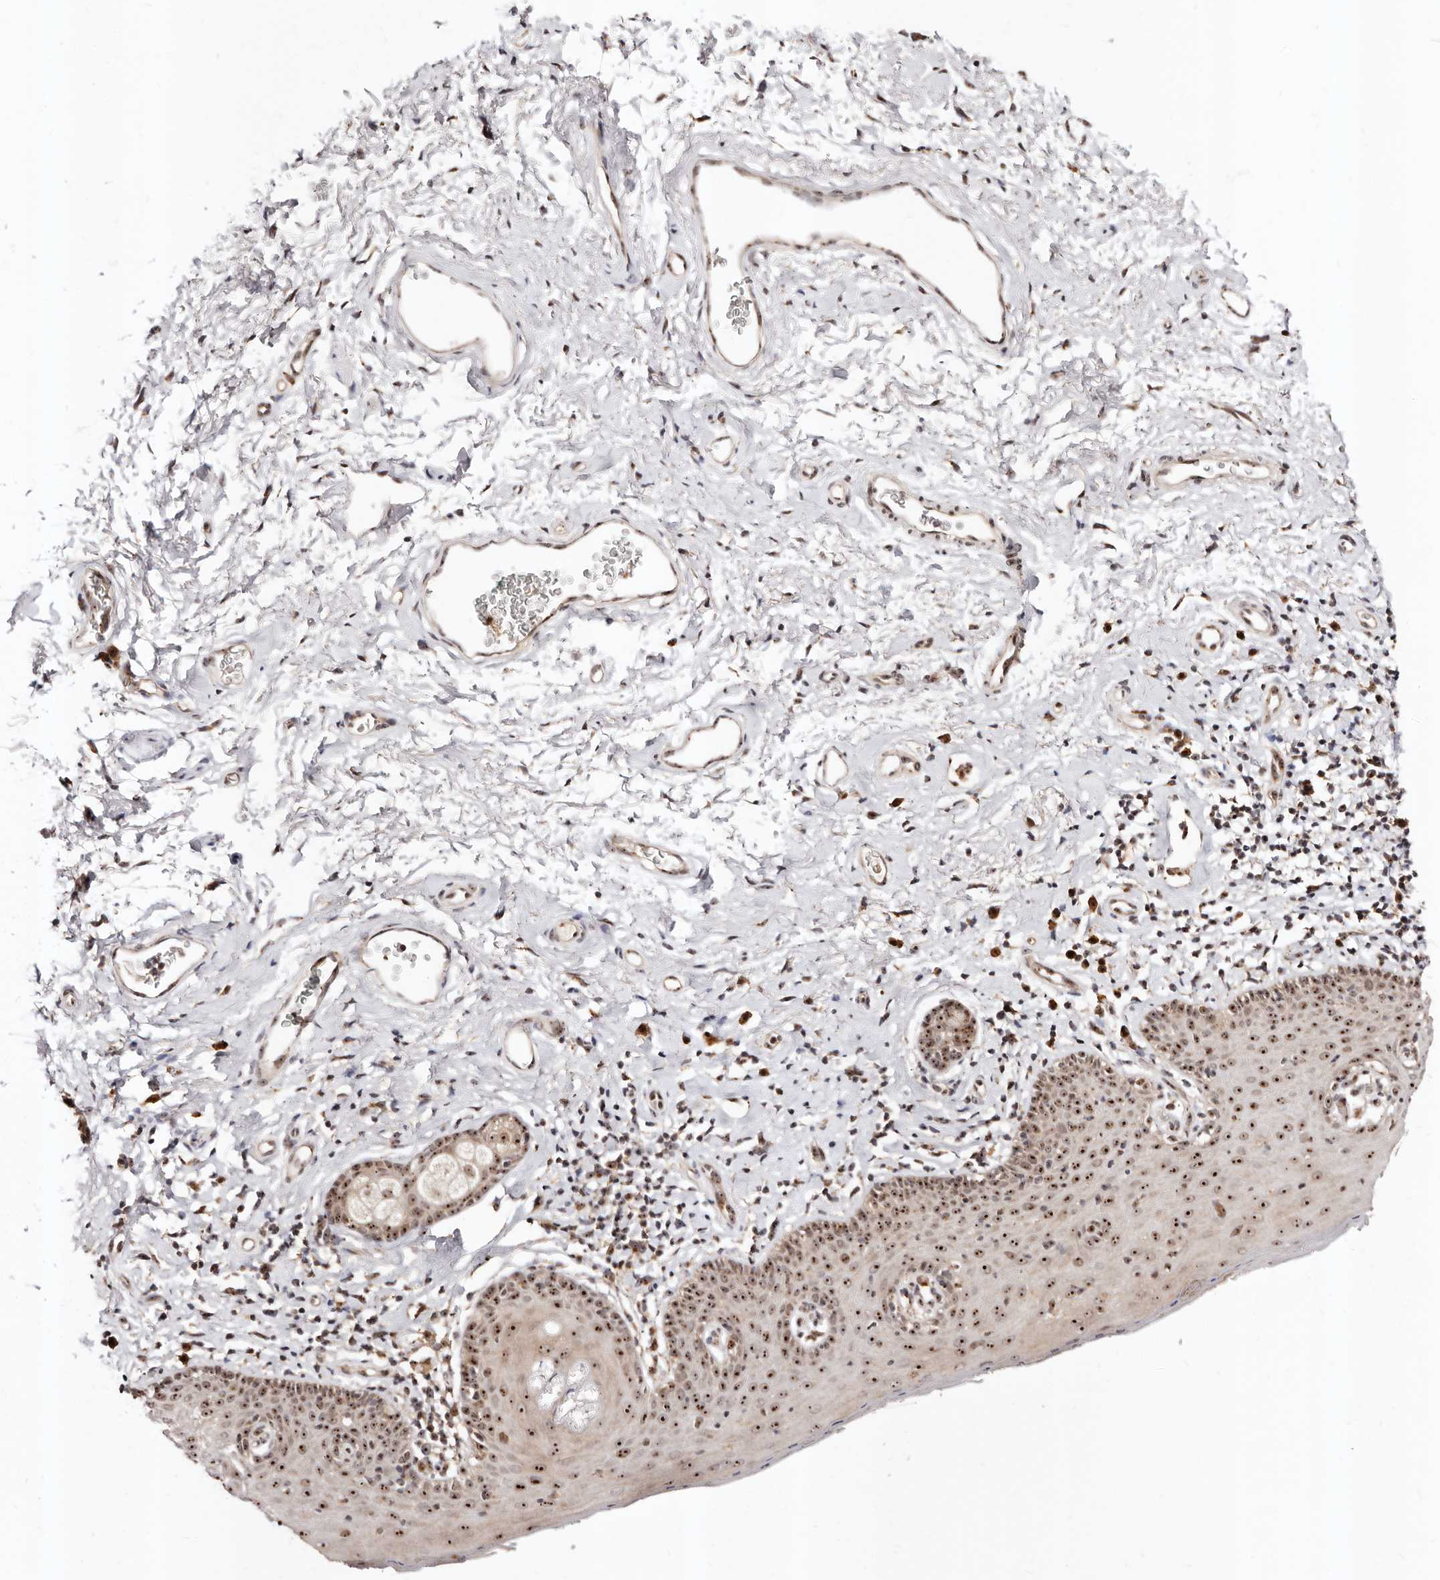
{"staining": {"intensity": "strong", "quantity": ">75%", "location": "nuclear"}, "tissue": "skin", "cell_type": "Epidermal cells", "image_type": "normal", "snomed": [{"axis": "morphology", "description": "Normal tissue, NOS"}, {"axis": "topography", "description": "Vulva"}], "caption": "A photomicrograph showing strong nuclear positivity in about >75% of epidermal cells in unremarkable skin, as visualized by brown immunohistochemical staining.", "gene": "APOL6", "patient": {"sex": "female", "age": 66}}